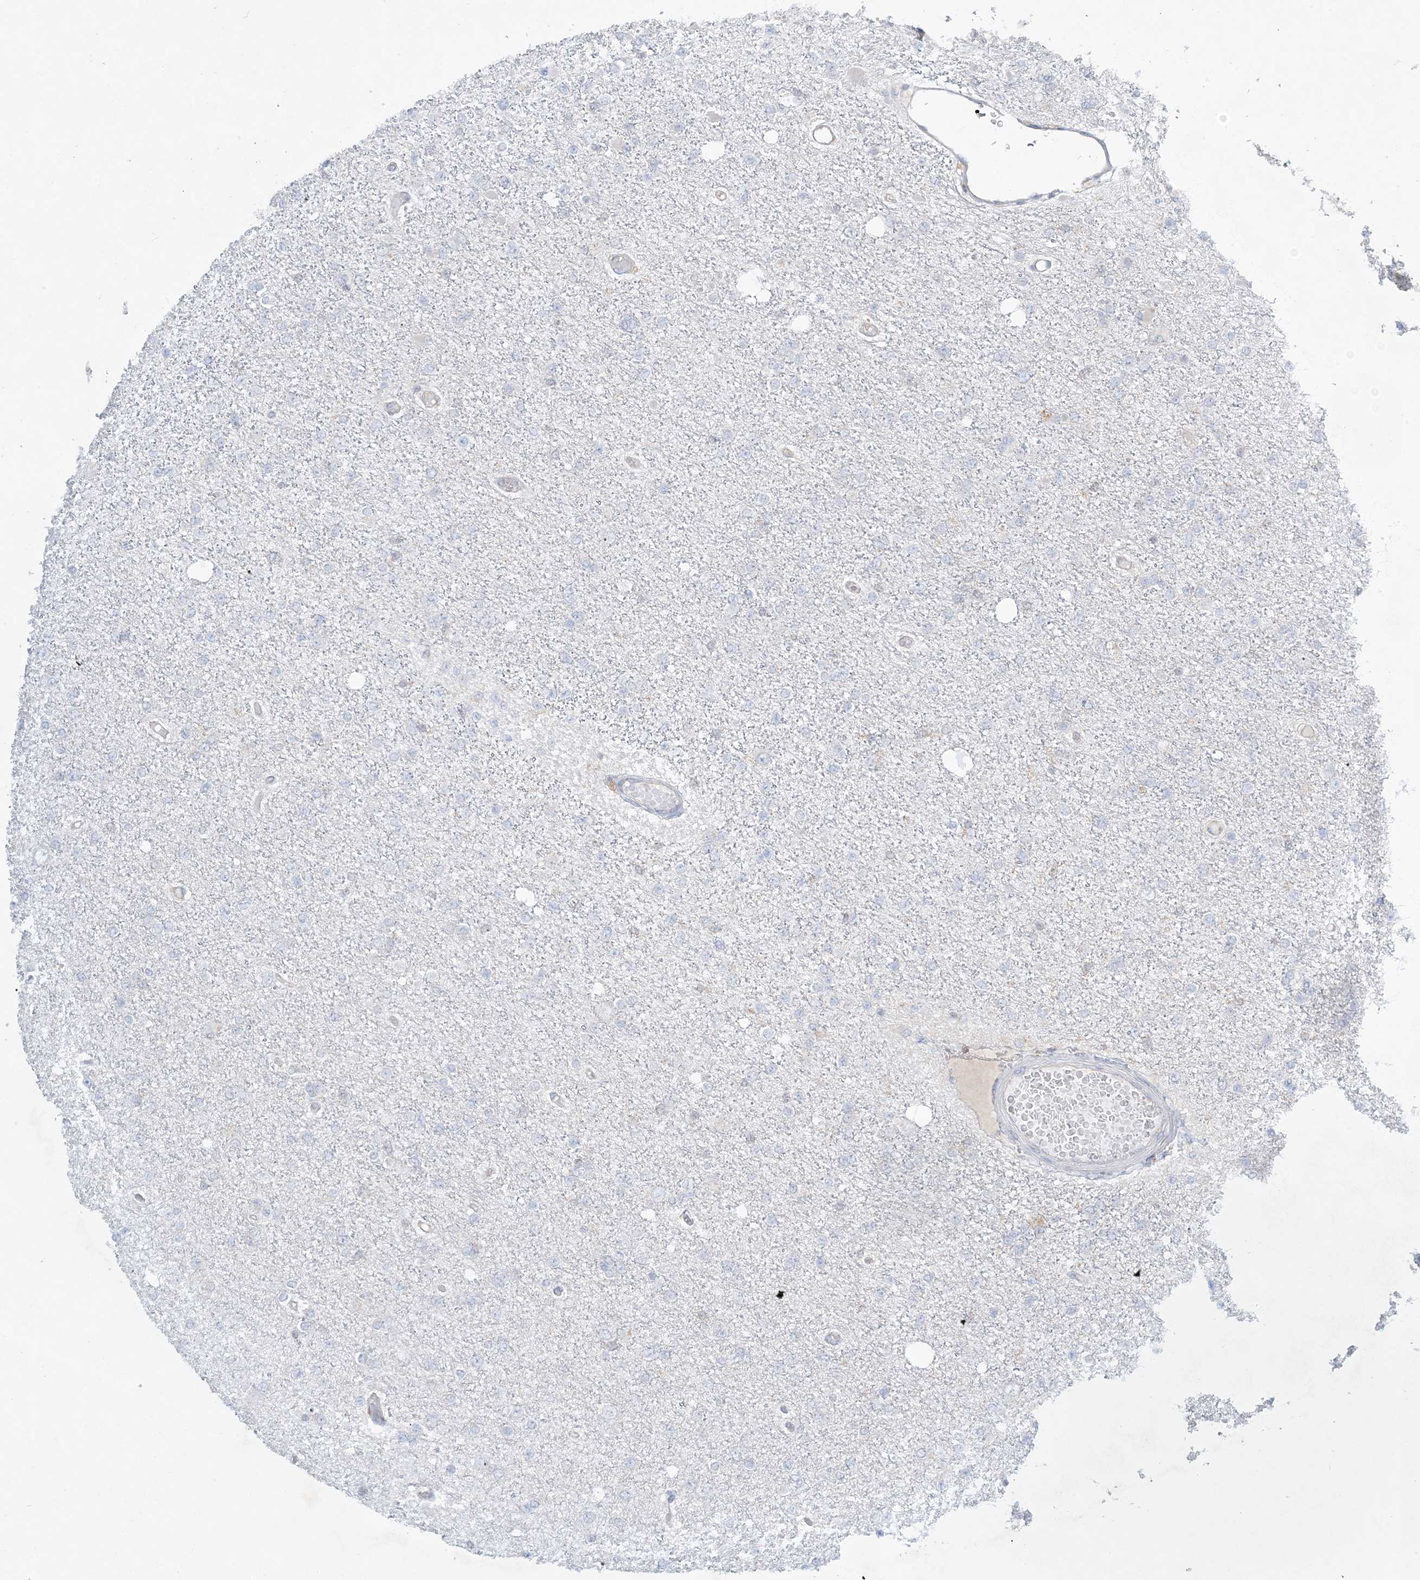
{"staining": {"intensity": "negative", "quantity": "none", "location": "none"}, "tissue": "glioma", "cell_type": "Tumor cells", "image_type": "cancer", "snomed": [{"axis": "morphology", "description": "Glioma, malignant, Low grade"}, {"axis": "topography", "description": "Brain"}], "caption": "A histopathology image of human malignant glioma (low-grade) is negative for staining in tumor cells.", "gene": "MRPS18A", "patient": {"sex": "female", "age": 22}}